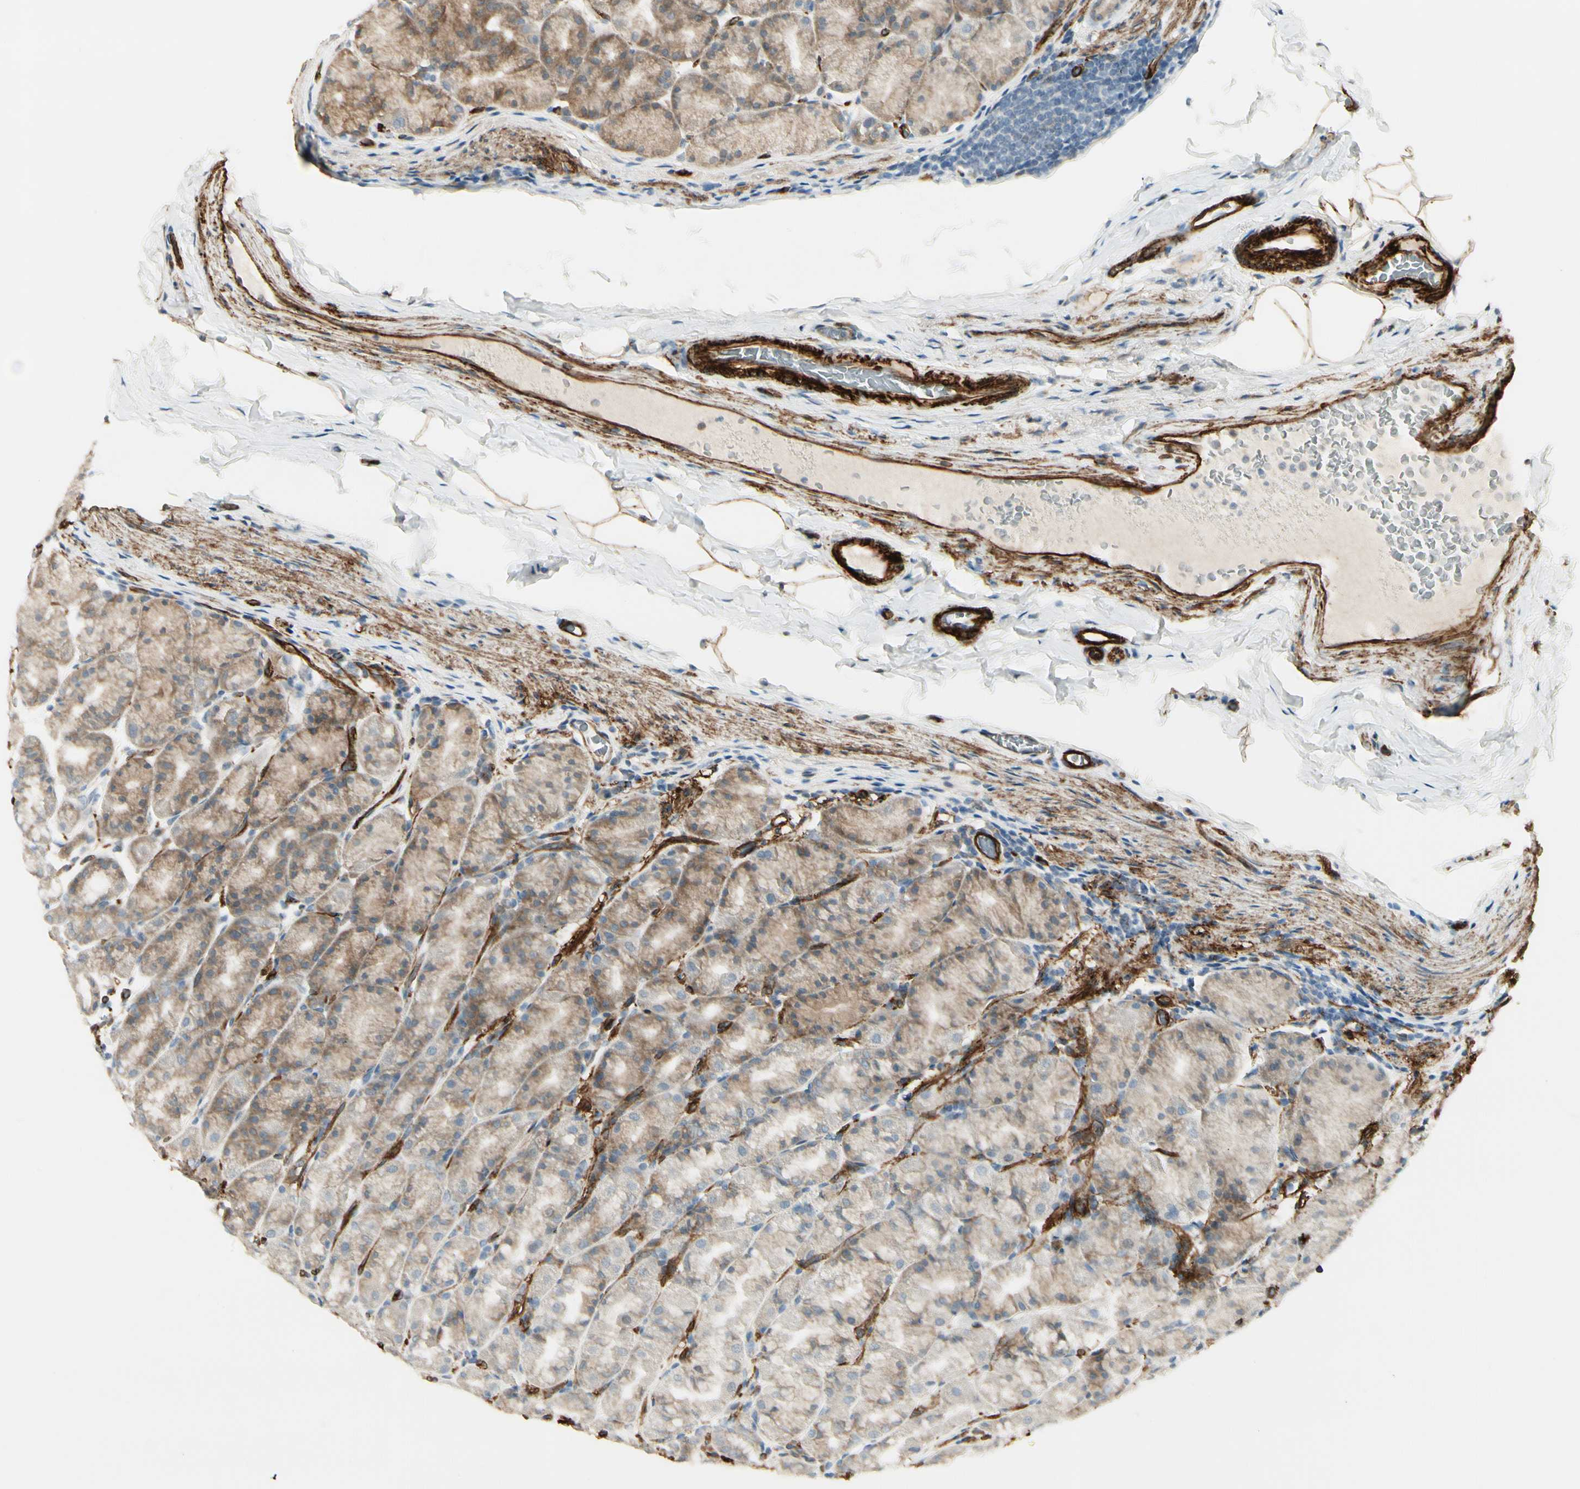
{"staining": {"intensity": "weak", "quantity": "25%-75%", "location": "cytoplasmic/membranous"}, "tissue": "stomach", "cell_type": "Glandular cells", "image_type": "normal", "snomed": [{"axis": "morphology", "description": "Normal tissue, NOS"}, {"axis": "topography", "description": "Stomach, upper"}], "caption": "This image shows immunohistochemistry staining of benign human stomach, with low weak cytoplasmic/membranous expression in about 25%-75% of glandular cells.", "gene": "MCAM", "patient": {"sex": "male", "age": 68}}